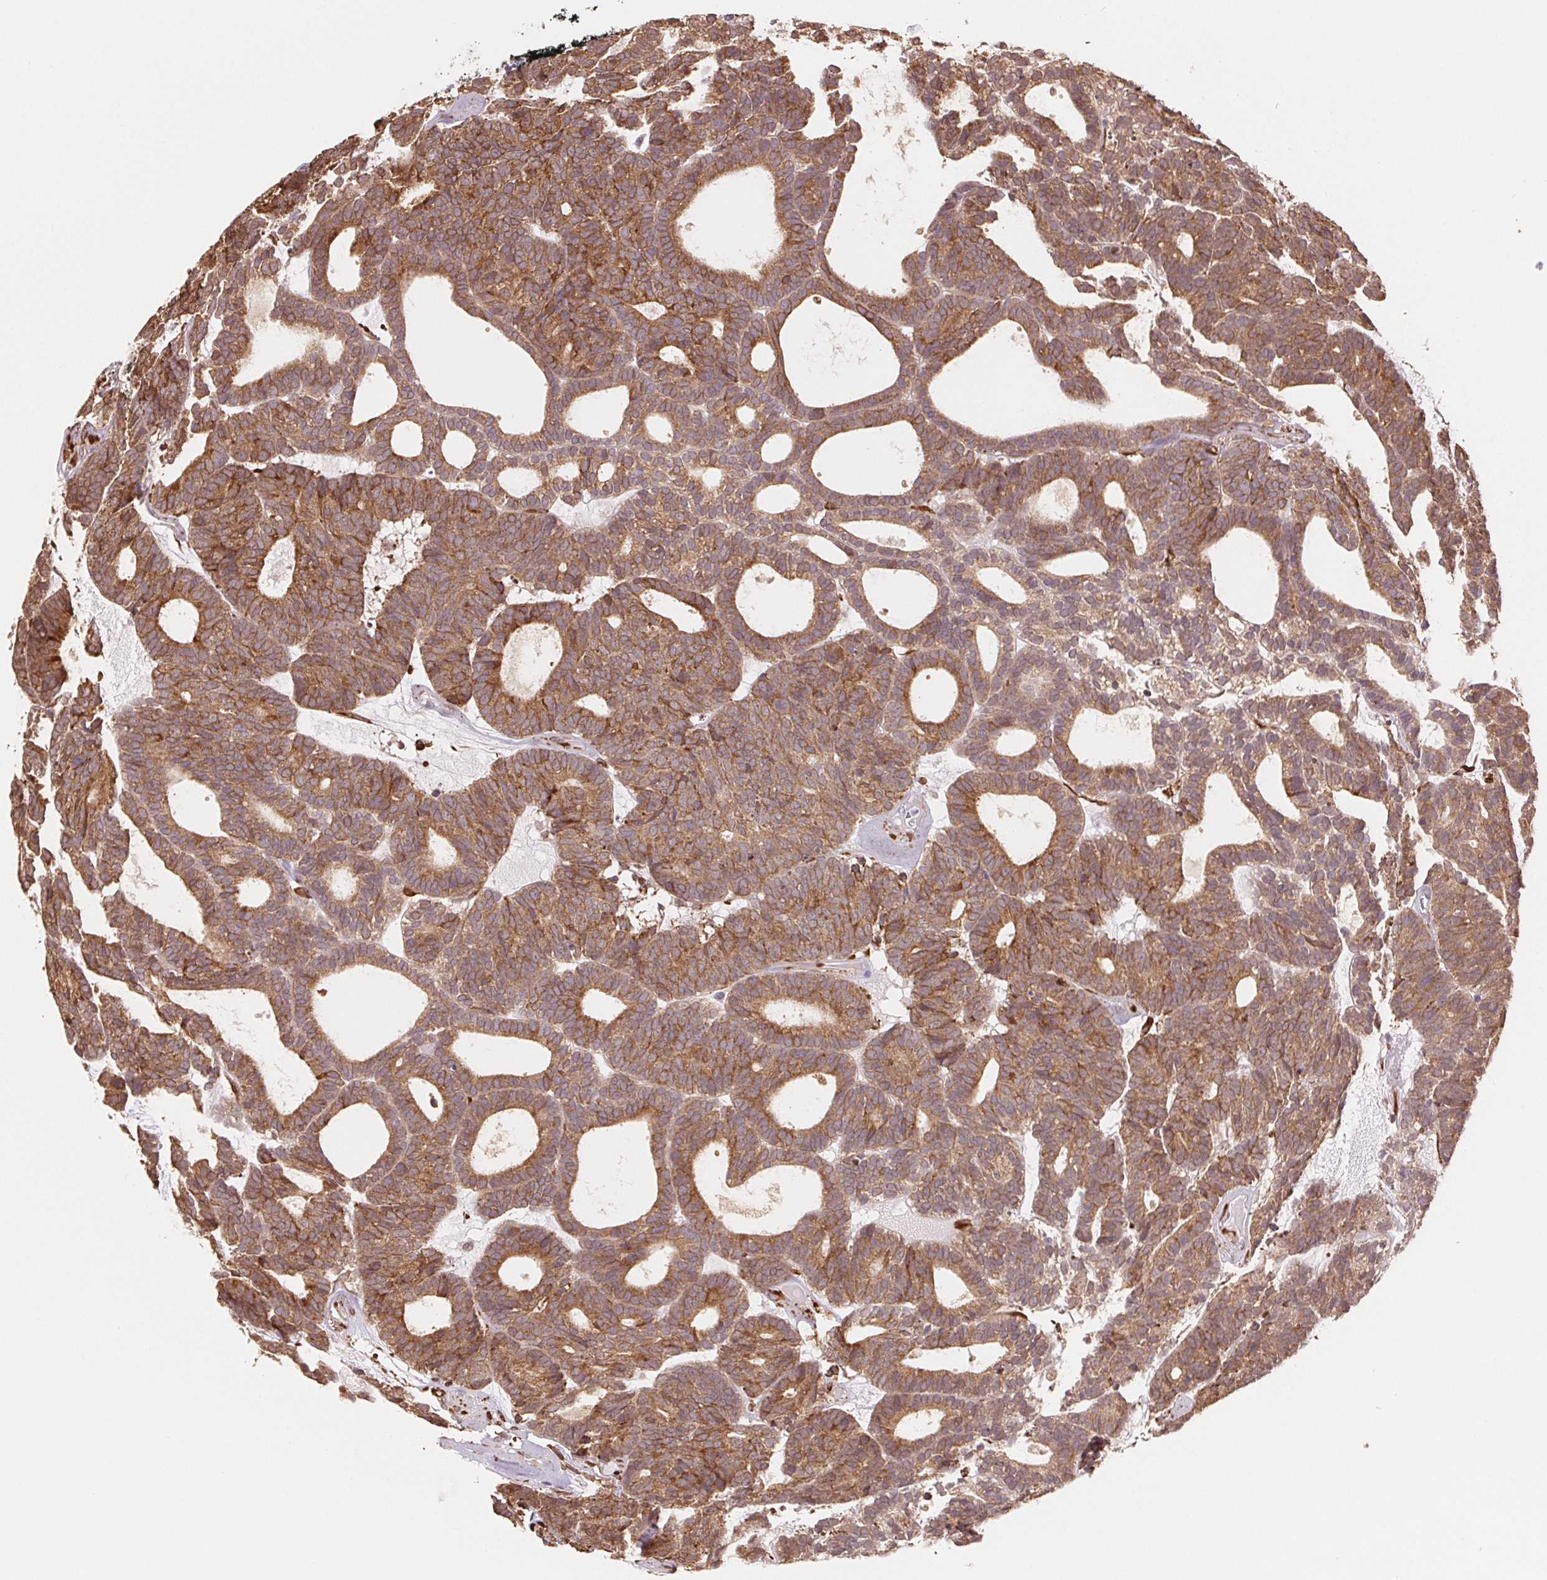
{"staining": {"intensity": "moderate", "quantity": ">75%", "location": "cytoplasmic/membranous"}, "tissue": "head and neck cancer", "cell_type": "Tumor cells", "image_type": "cancer", "snomed": [{"axis": "morphology", "description": "Adenocarcinoma, NOS"}, {"axis": "topography", "description": "Head-Neck"}], "caption": "High-magnification brightfield microscopy of head and neck cancer stained with DAB (3,3'-diaminobenzidine) (brown) and counterstained with hematoxylin (blue). tumor cells exhibit moderate cytoplasmic/membranous staining is seen in about>75% of cells. (Stains: DAB in brown, nuclei in blue, Microscopy: brightfield microscopy at high magnification).", "gene": "FKBP10", "patient": {"sex": "female", "age": 81}}